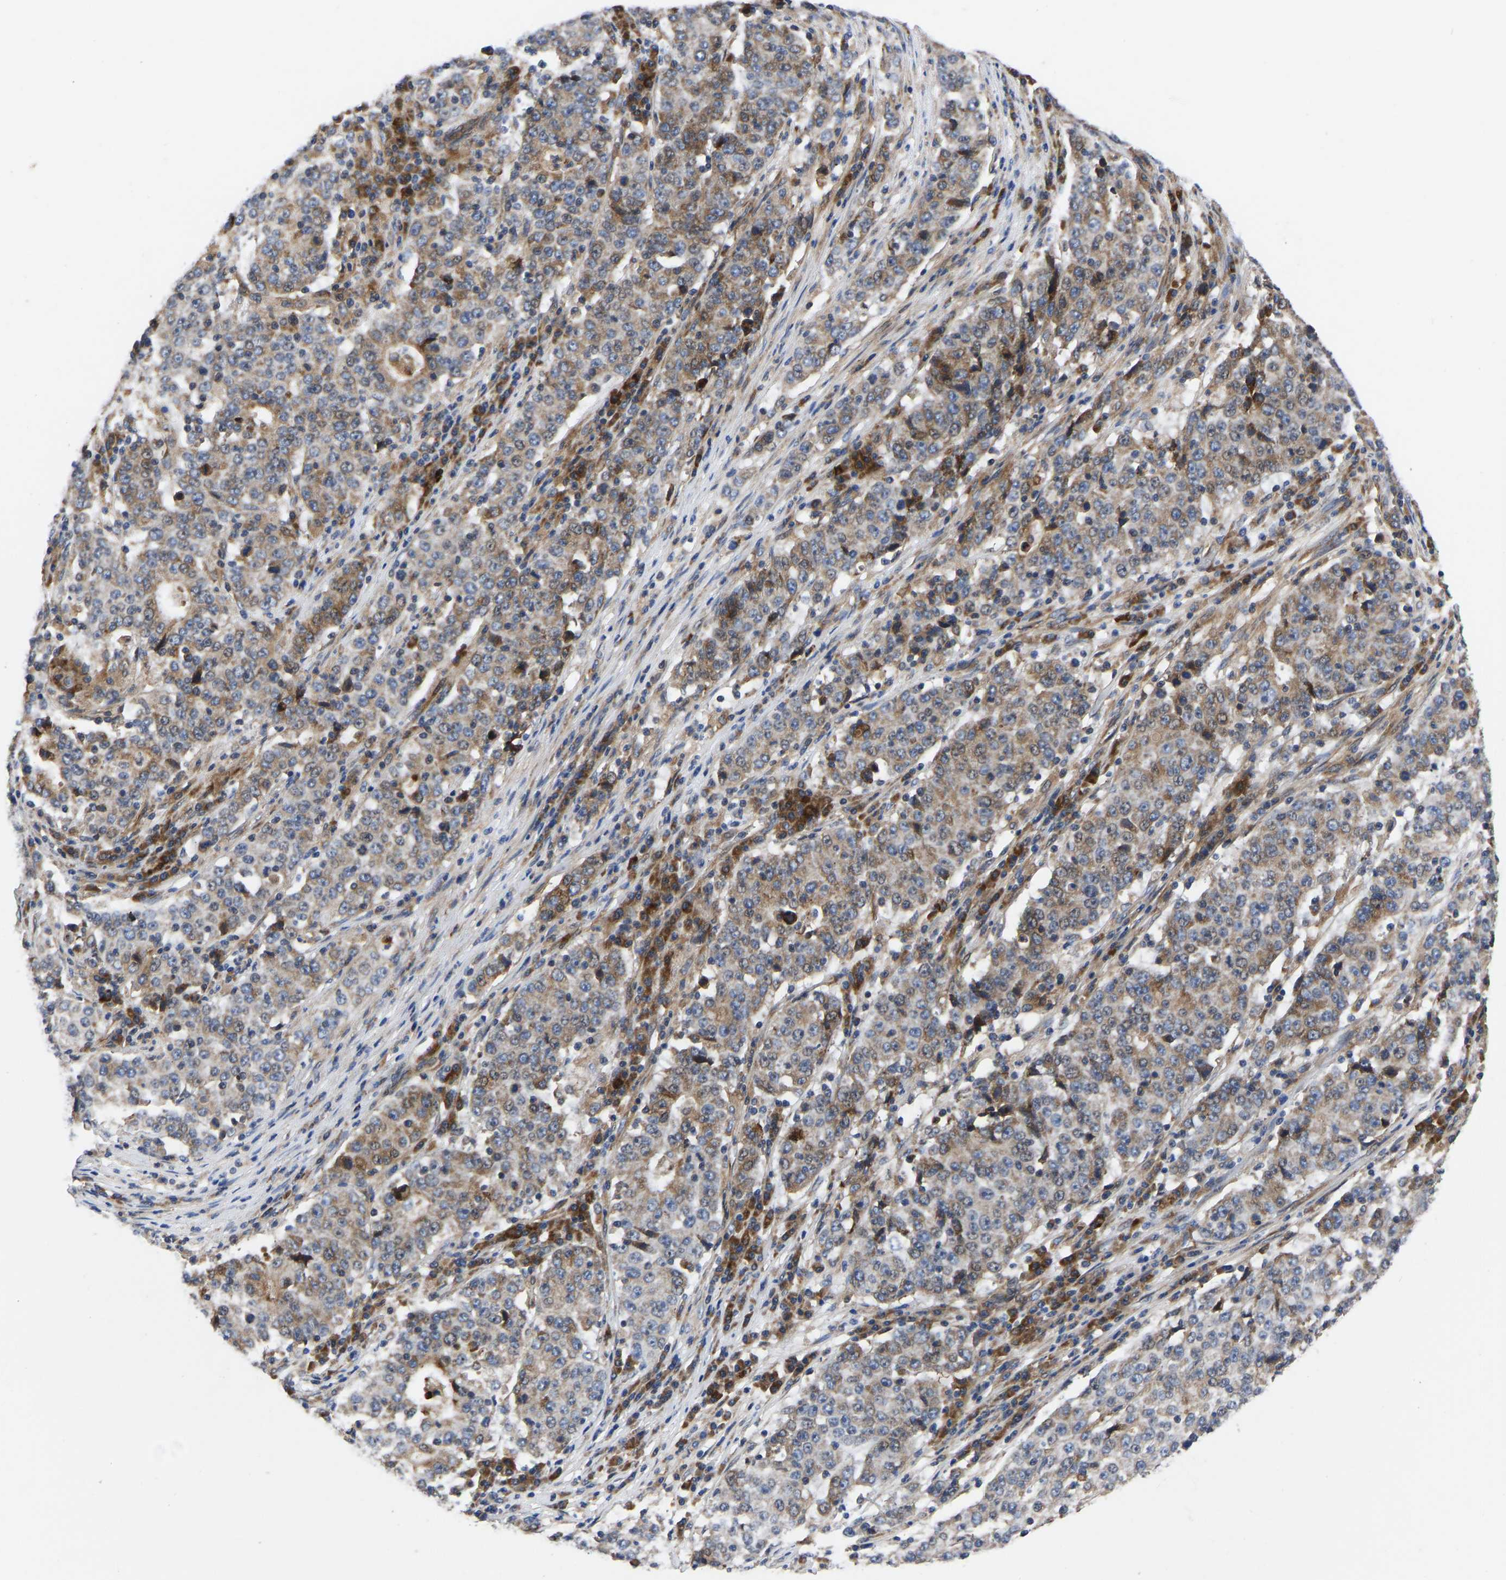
{"staining": {"intensity": "moderate", "quantity": "25%-75%", "location": "cytoplasmic/membranous"}, "tissue": "stomach cancer", "cell_type": "Tumor cells", "image_type": "cancer", "snomed": [{"axis": "morphology", "description": "Adenocarcinoma, NOS"}, {"axis": "topography", "description": "Stomach"}], "caption": "IHC micrograph of stomach cancer stained for a protein (brown), which exhibits medium levels of moderate cytoplasmic/membranous positivity in approximately 25%-75% of tumor cells.", "gene": "TMEM38B", "patient": {"sex": "male", "age": 59}}